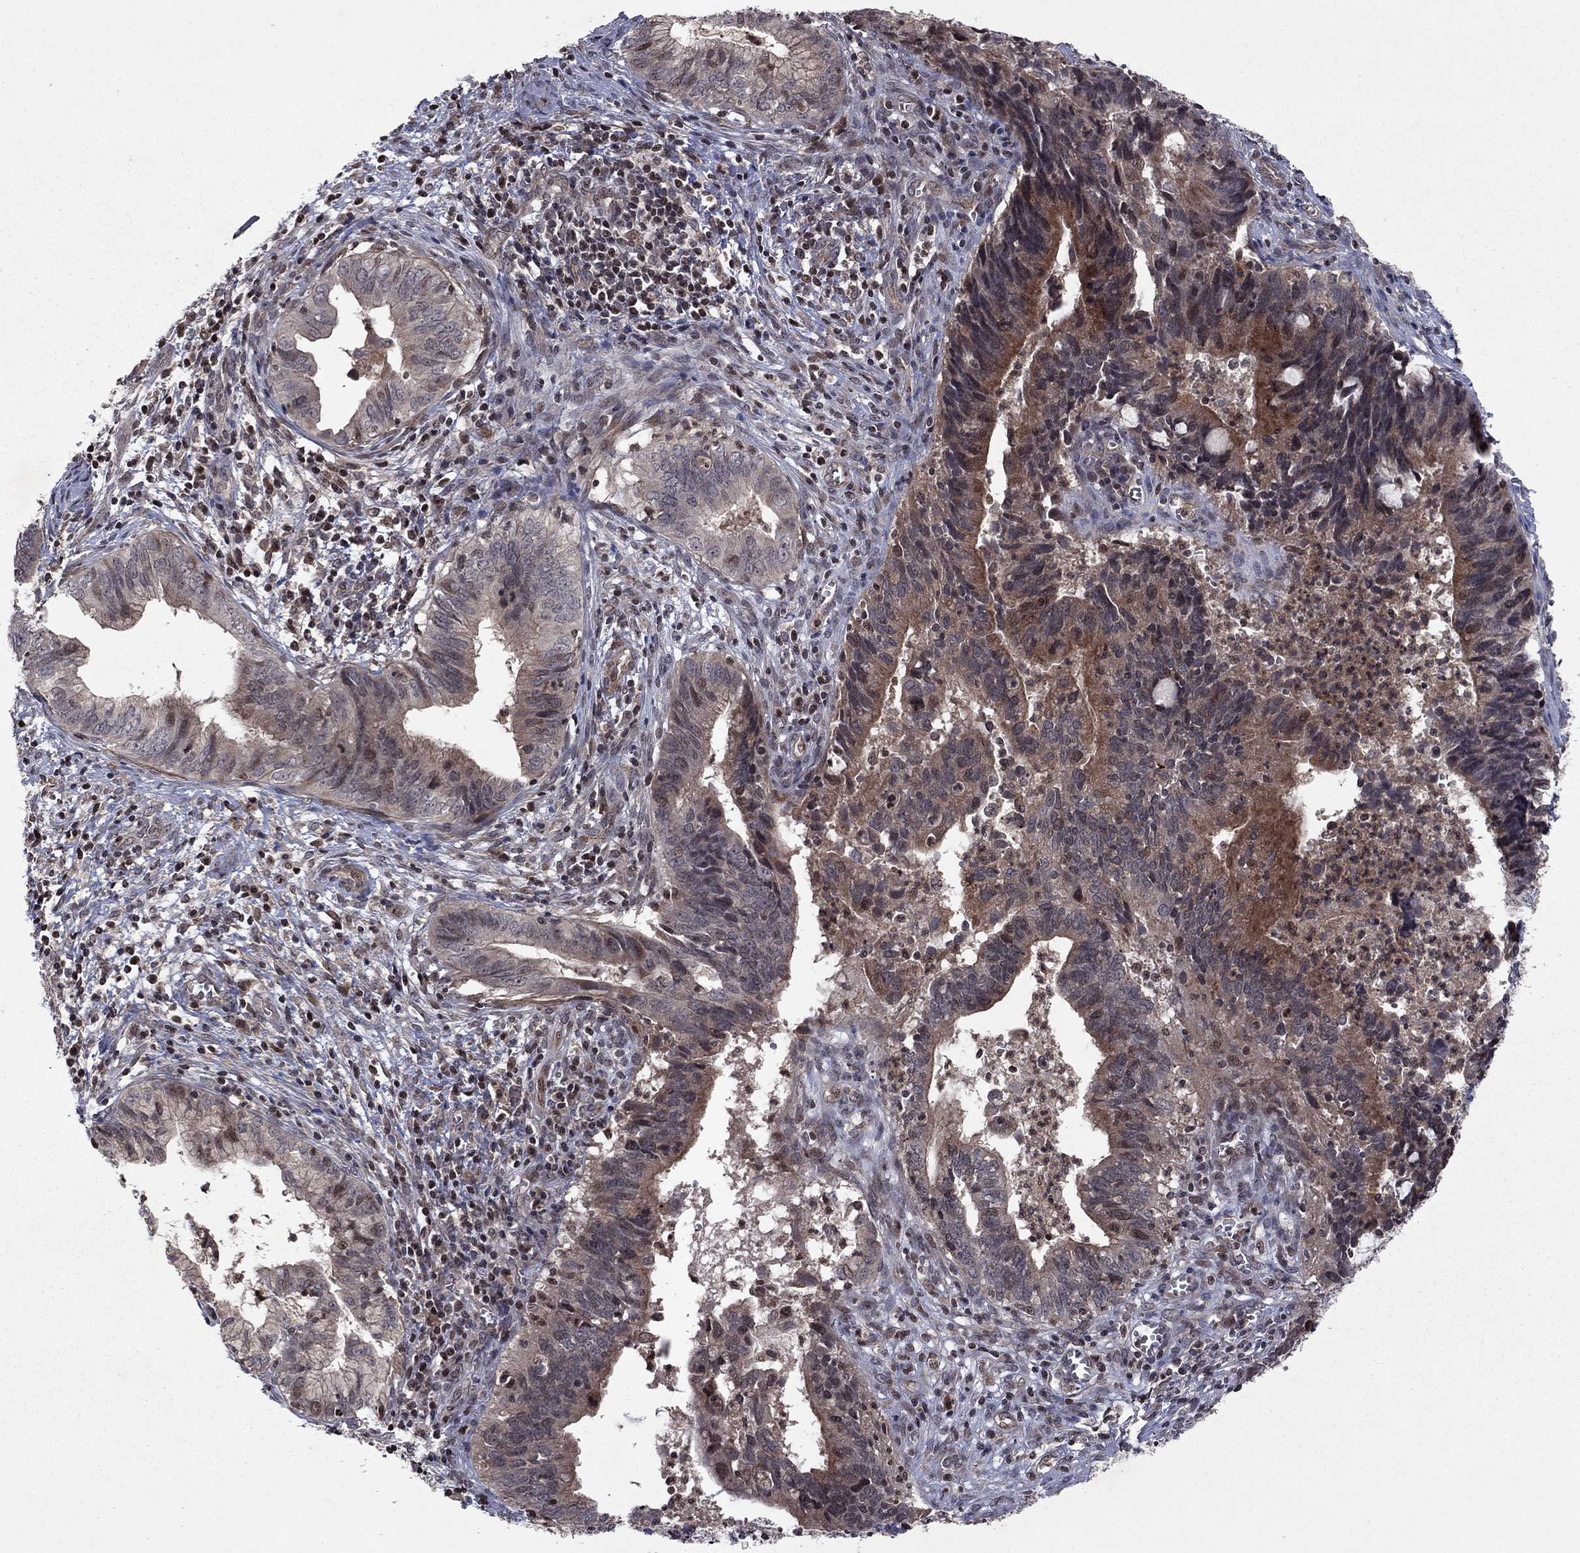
{"staining": {"intensity": "moderate", "quantity": "<25%", "location": "cytoplasmic/membranous"}, "tissue": "cervical cancer", "cell_type": "Tumor cells", "image_type": "cancer", "snomed": [{"axis": "morphology", "description": "Adenocarcinoma, NOS"}, {"axis": "topography", "description": "Cervix"}], "caption": "This is a micrograph of immunohistochemistry (IHC) staining of adenocarcinoma (cervical), which shows moderate expression in the cytoplasmic/membranous of tumor cells.", "gene": "SORBS1", "patient": {"sex": "female", "age": 42}}